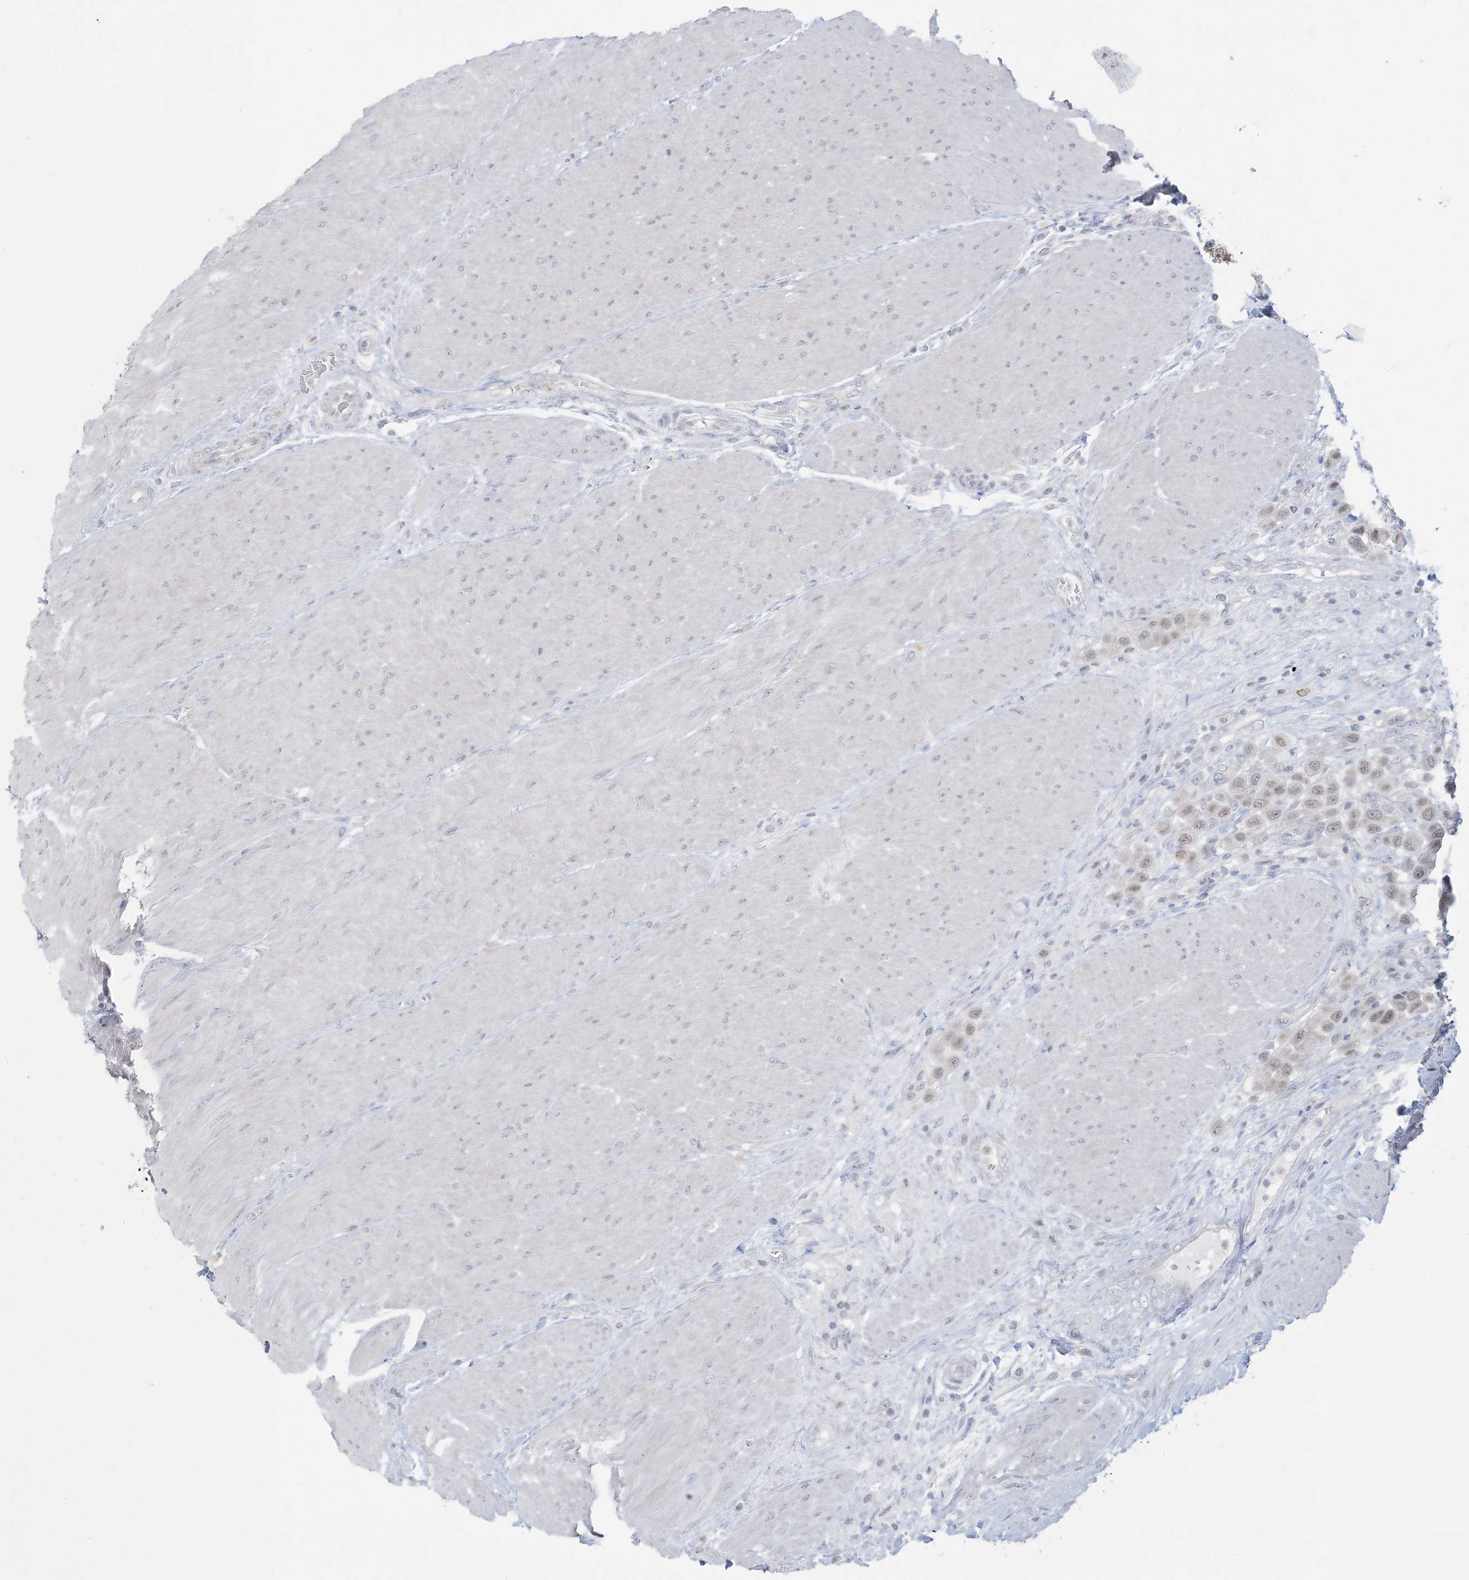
{"staining": {"intensity": "weak", "quantity": "25%-75%", "location": "nuclear"}, "tissue": "urothelial cancer", "cell_type": "Tumor cells", "image_type": "cancer", "snomed": [{"axis": "morphology", "description": "Urothelial carcinoma, High grade"}, {"axis": "topography", "description": "Urinary bladder"}], "caption": "The histopathology image reveals immunohistochemical staining of urothelial cancer. There is weak nuclear staining is identified in approximately 25%-75% of tumor cells. (DAB IHC with brightfield microscopy, high magnification).", "gene": "KIF3A", "patient": {"sex": "male", "age": 50}}